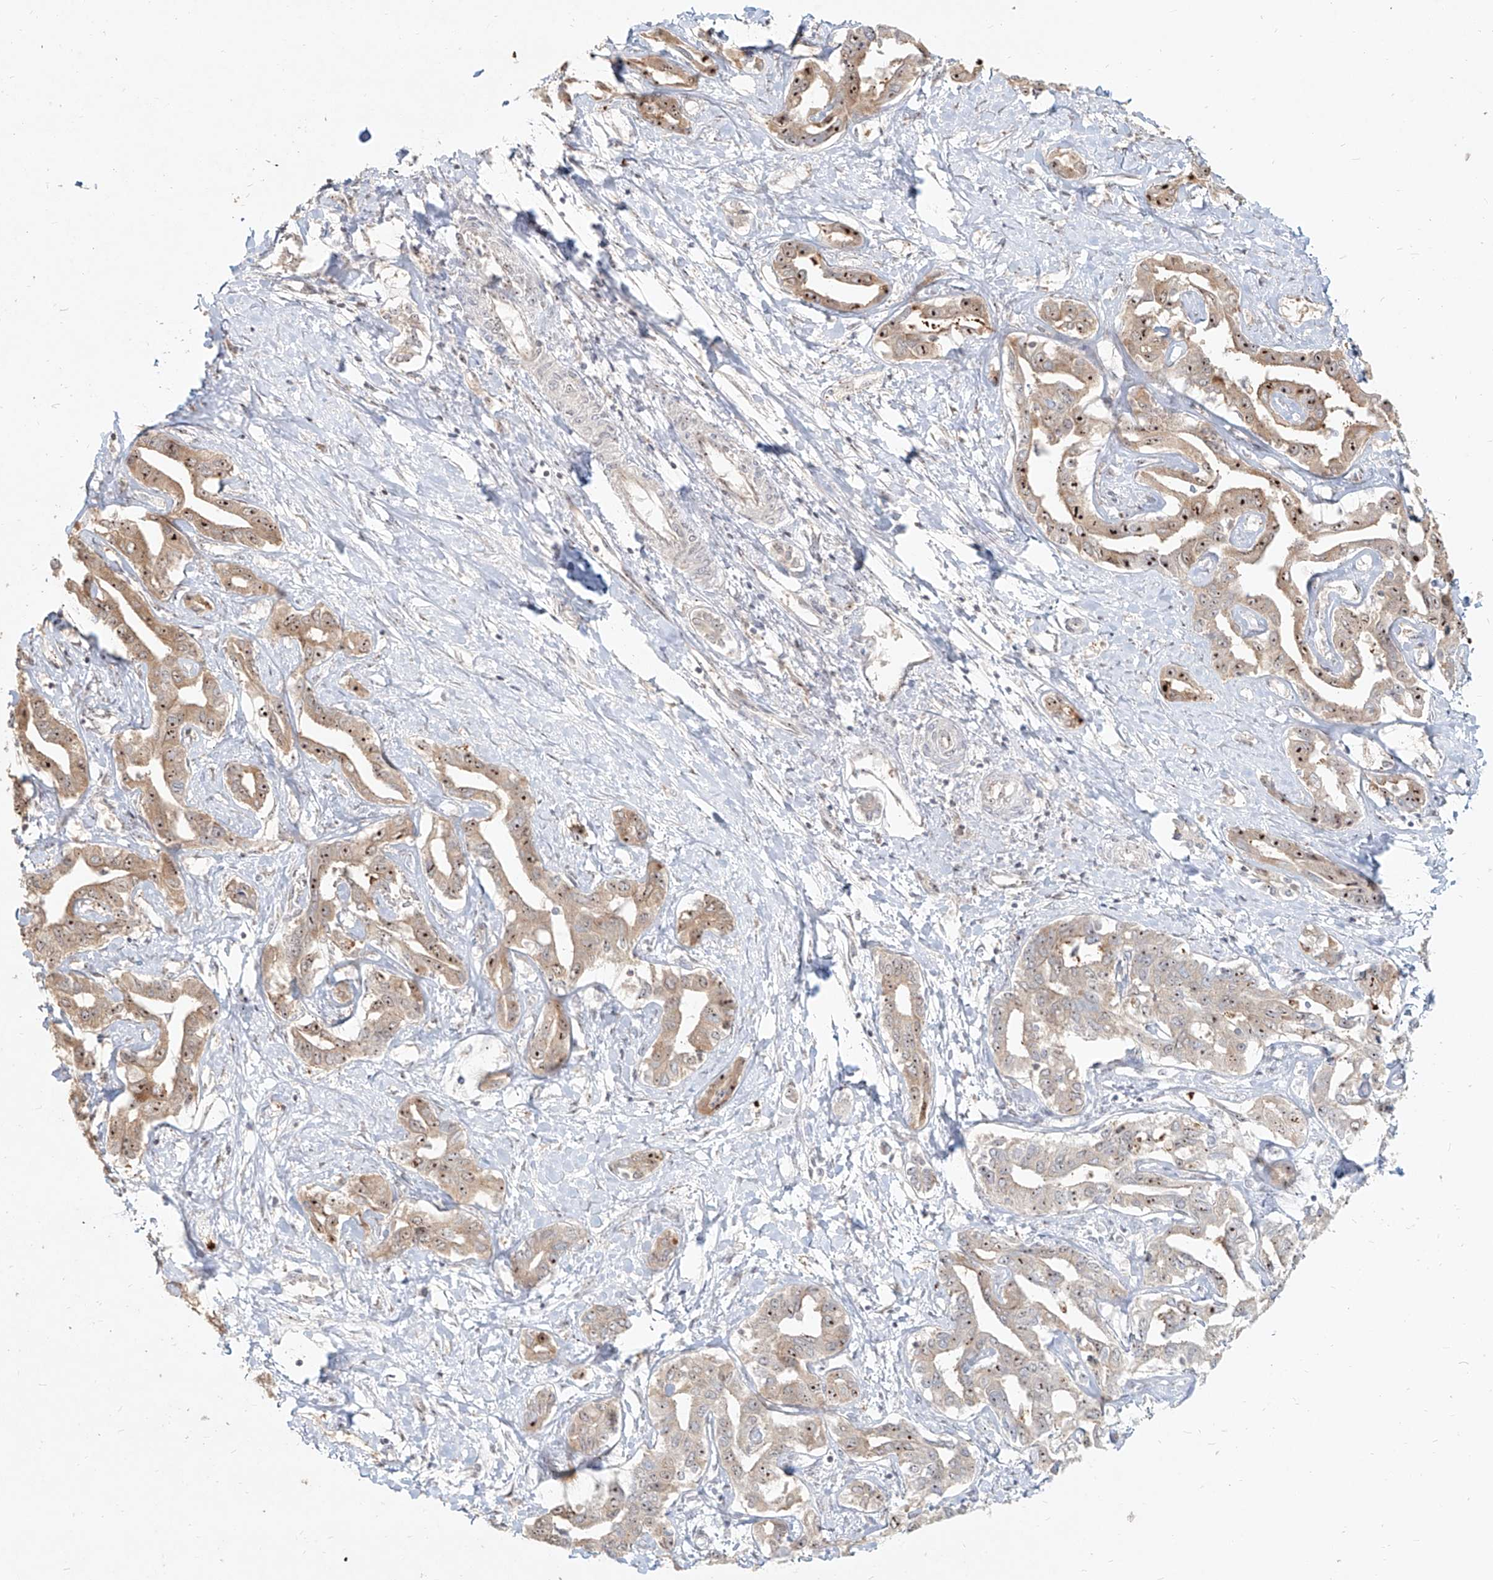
{"staining": {"intensity": "moderate", "quantity": "25%-75%", "location": "cytoplasmic/membranous,nuclear"}, "tissue": "liver cancer", "cell_type": "Tumor cells", "image_type": "cancer", "snomed": [{"axis": "morphology", "description": "Cholangiocarcinoma"}, {"axis": "topography", "description": "Liver"}], "caption": "A medium amount of moderate cytoplasmic/membranous and nuclear staining is appreciated in about 25%-75% of tumor cells in cholangiocarcinoma (liver) tissue.", "gene": "BYSL", "patient": {"sex": "male", "age": 59}}